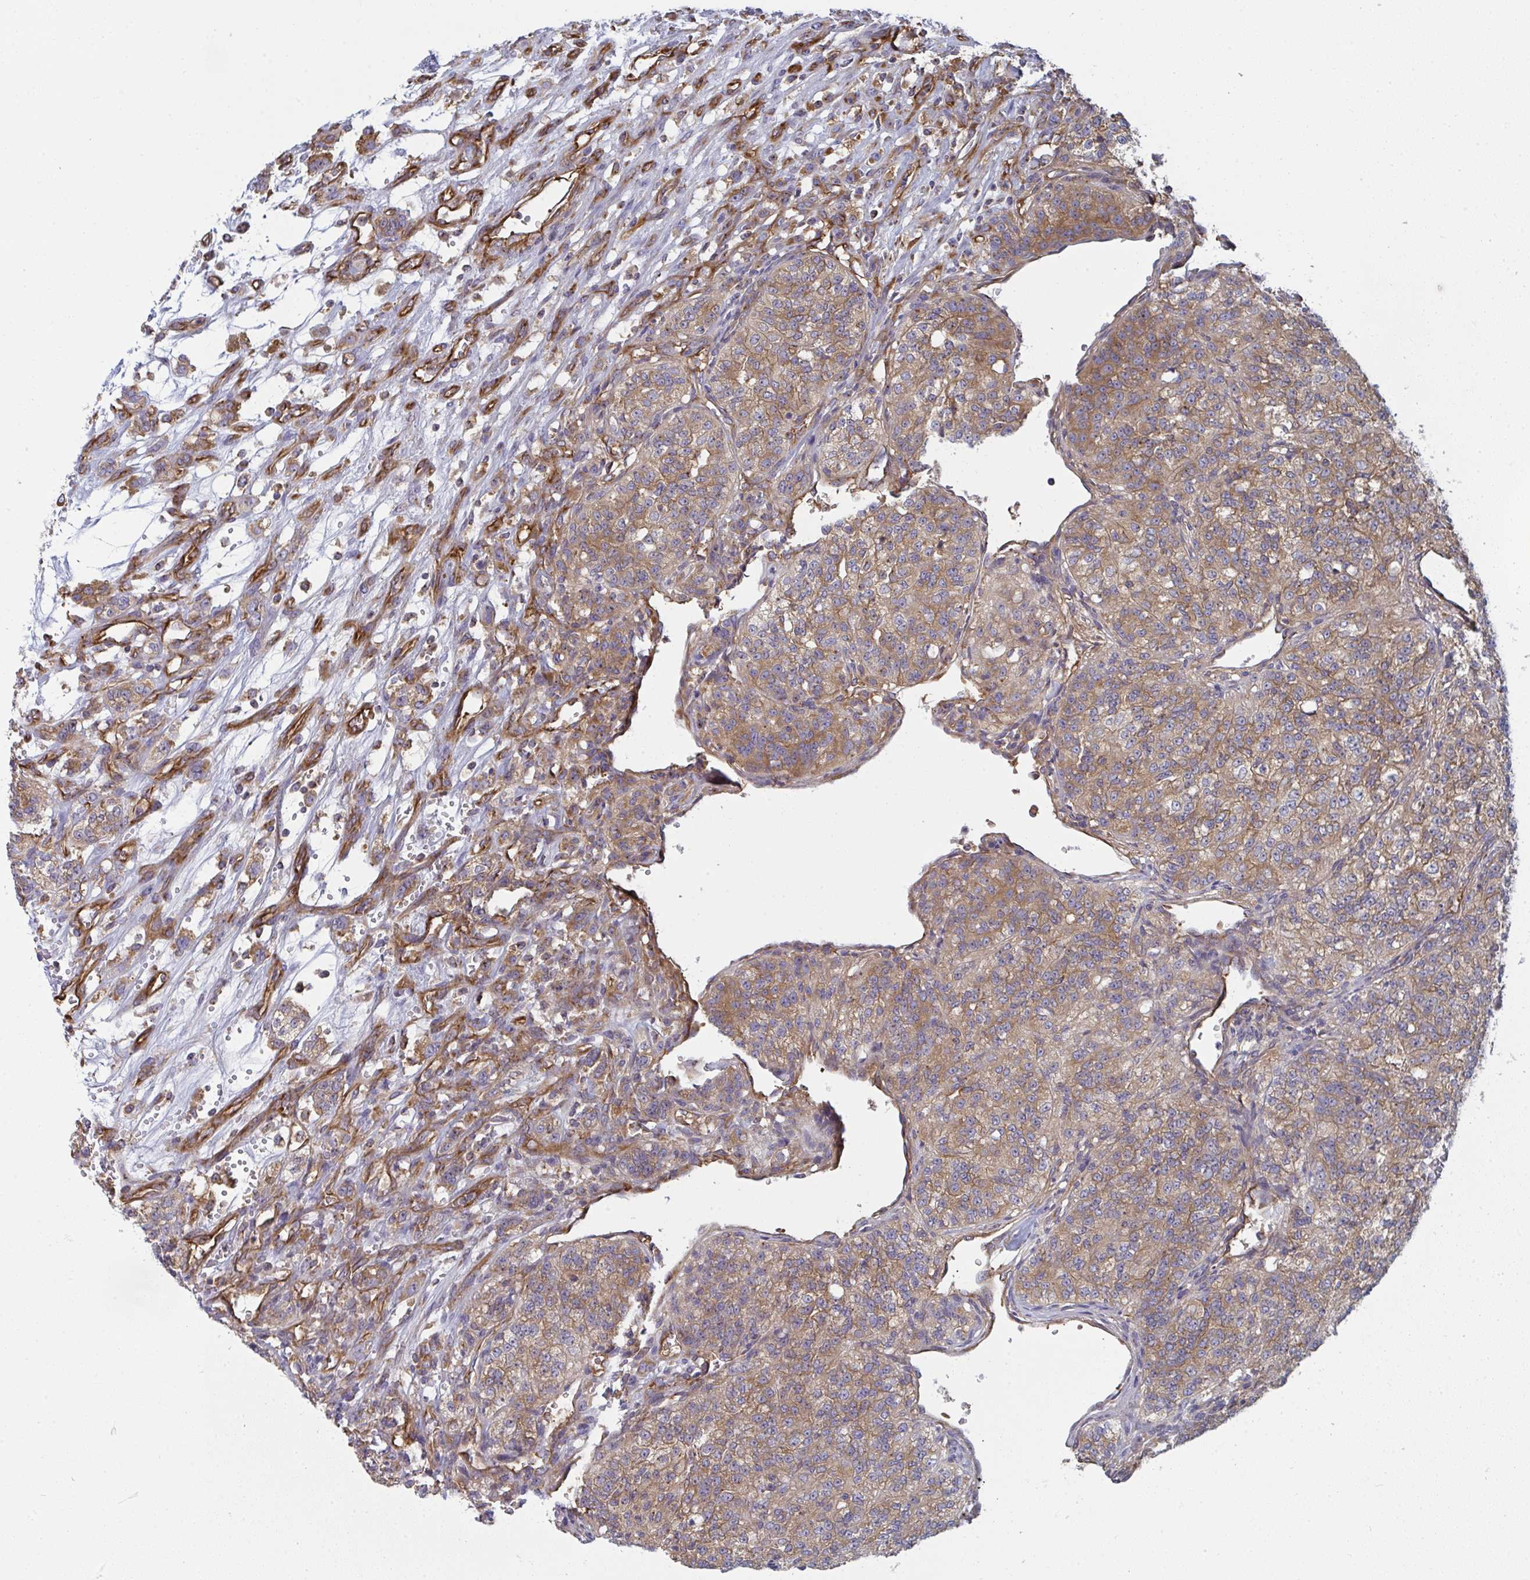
{"staining": {"intensity": "moderate", "quantity": ">75%", "location": "cytoplasmic/membranous"}, "tissue": "renal cancer", "cell_type": "Tumor cells", "image_type": "cancer", "snomed": [{"axis": "morphology", "description": "Adenocarcinoma, NOS"}, {"axis": "topography", "description": "Kidney"}], "caption": "Protein staining of renal cancer tissue reveals moderate cytoplasmic/membranous expression in approximately >75% of tumor cells.", "gene": "DYNC1I2", "patient": {"sex": "female", "age": 63}}